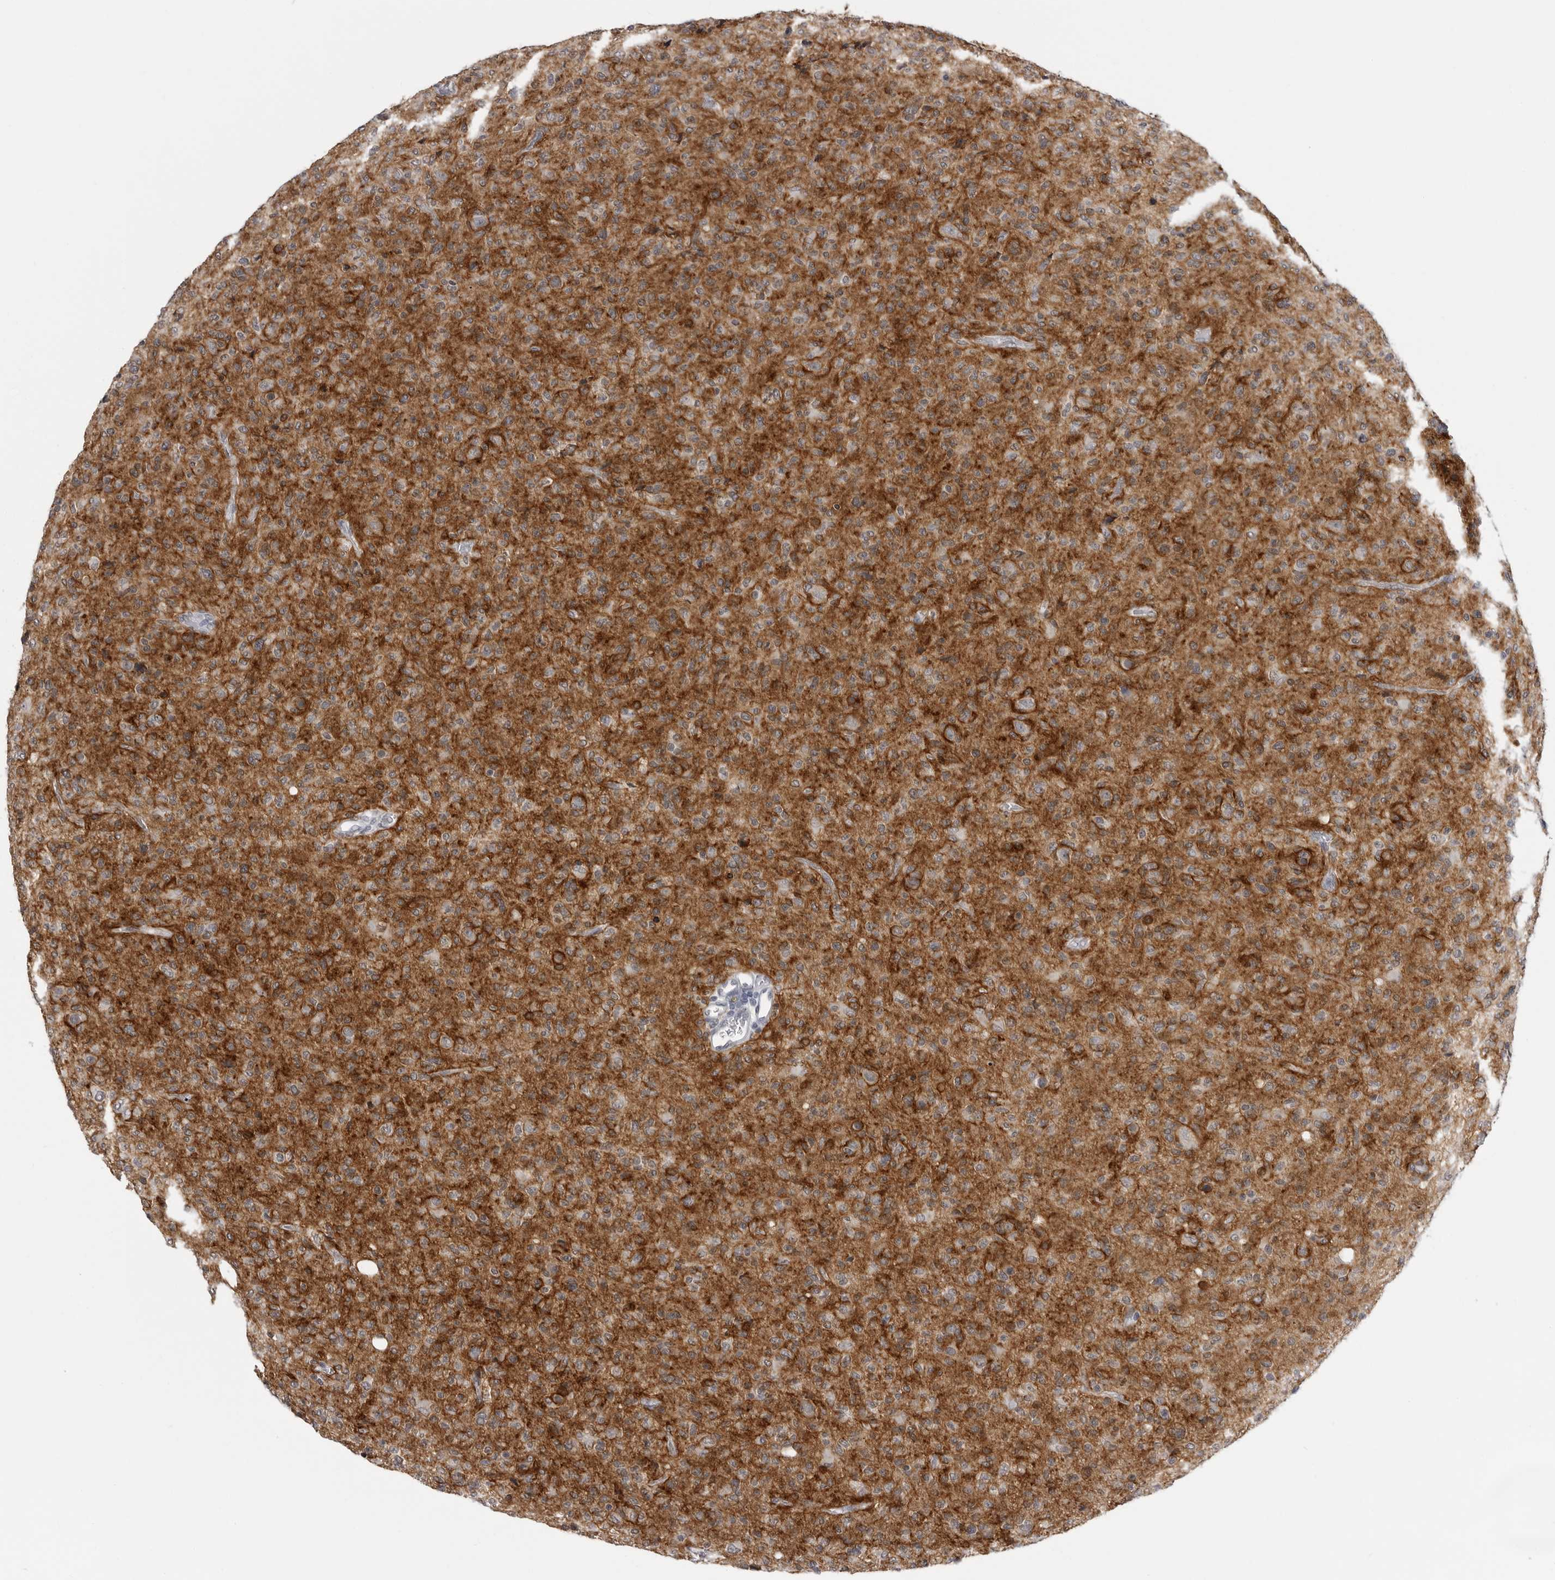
{"staining": {"intensity": "moderate", "quantity": "25%-75%", "location": "cytoplasmic/membranous"}, "tissue": "glioma", "cell_type": "Tumor cells", "image_type": "cancer", "snomed": [{"axis": "morphology", "description": "Glioma, malignant, High grade"}, {"axis": "topography", "description": "Brain"}], "caption": "A medium amount of moderate cytoplasmic/membranous positivity is identified in about 25%-75% of tumor cells in high-grade glioma (malignant) tissue.", "gene": "HEPACAM", "patient": {"sex": "female", "age": 57}}